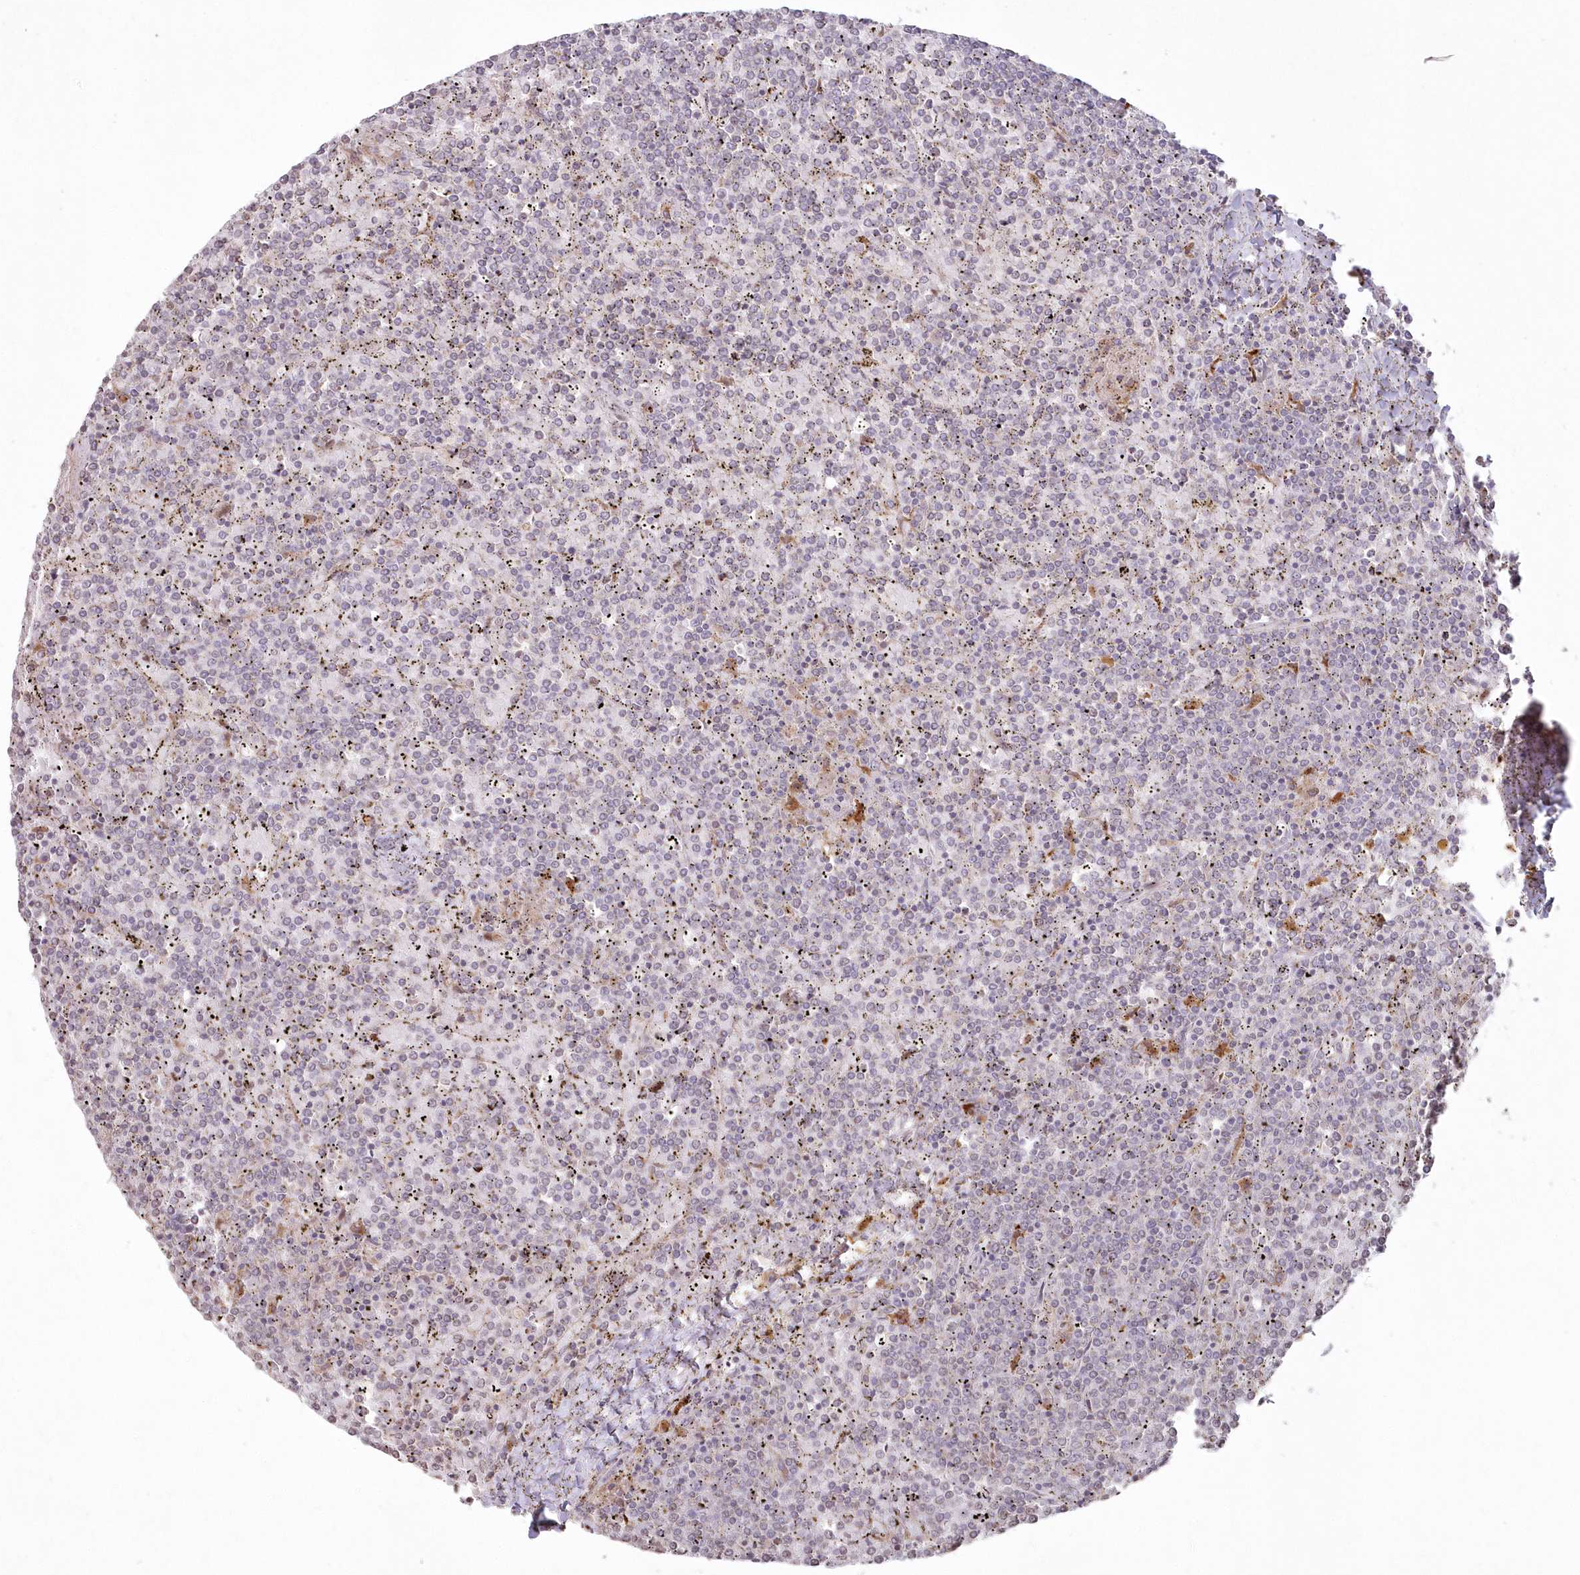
{"staining": {"intensity": "negative", "quantity": "none", "location": "none"}, "tissue": "lymphoma", "cell_type": "Tumor cells", "image_type": "cancer", "snomed": [{"axis": "morphology", "description": "Malignant lymphoma, non-Hodgkin's type, Low grade"}, {"axis": "topography", "description": "Spleen"}], "caption": "High magnification brightfield microscopy of malignant lymphoma, non-Hodgkin's type (low-grade) stained with DAB (3,3'-diaminobenzidine) (brown) and counterstained with hematoxylin (blue): tumor cells show no significant expression.", "gene": "ARSB", "patient": {"sex": "female", "age": 19}}